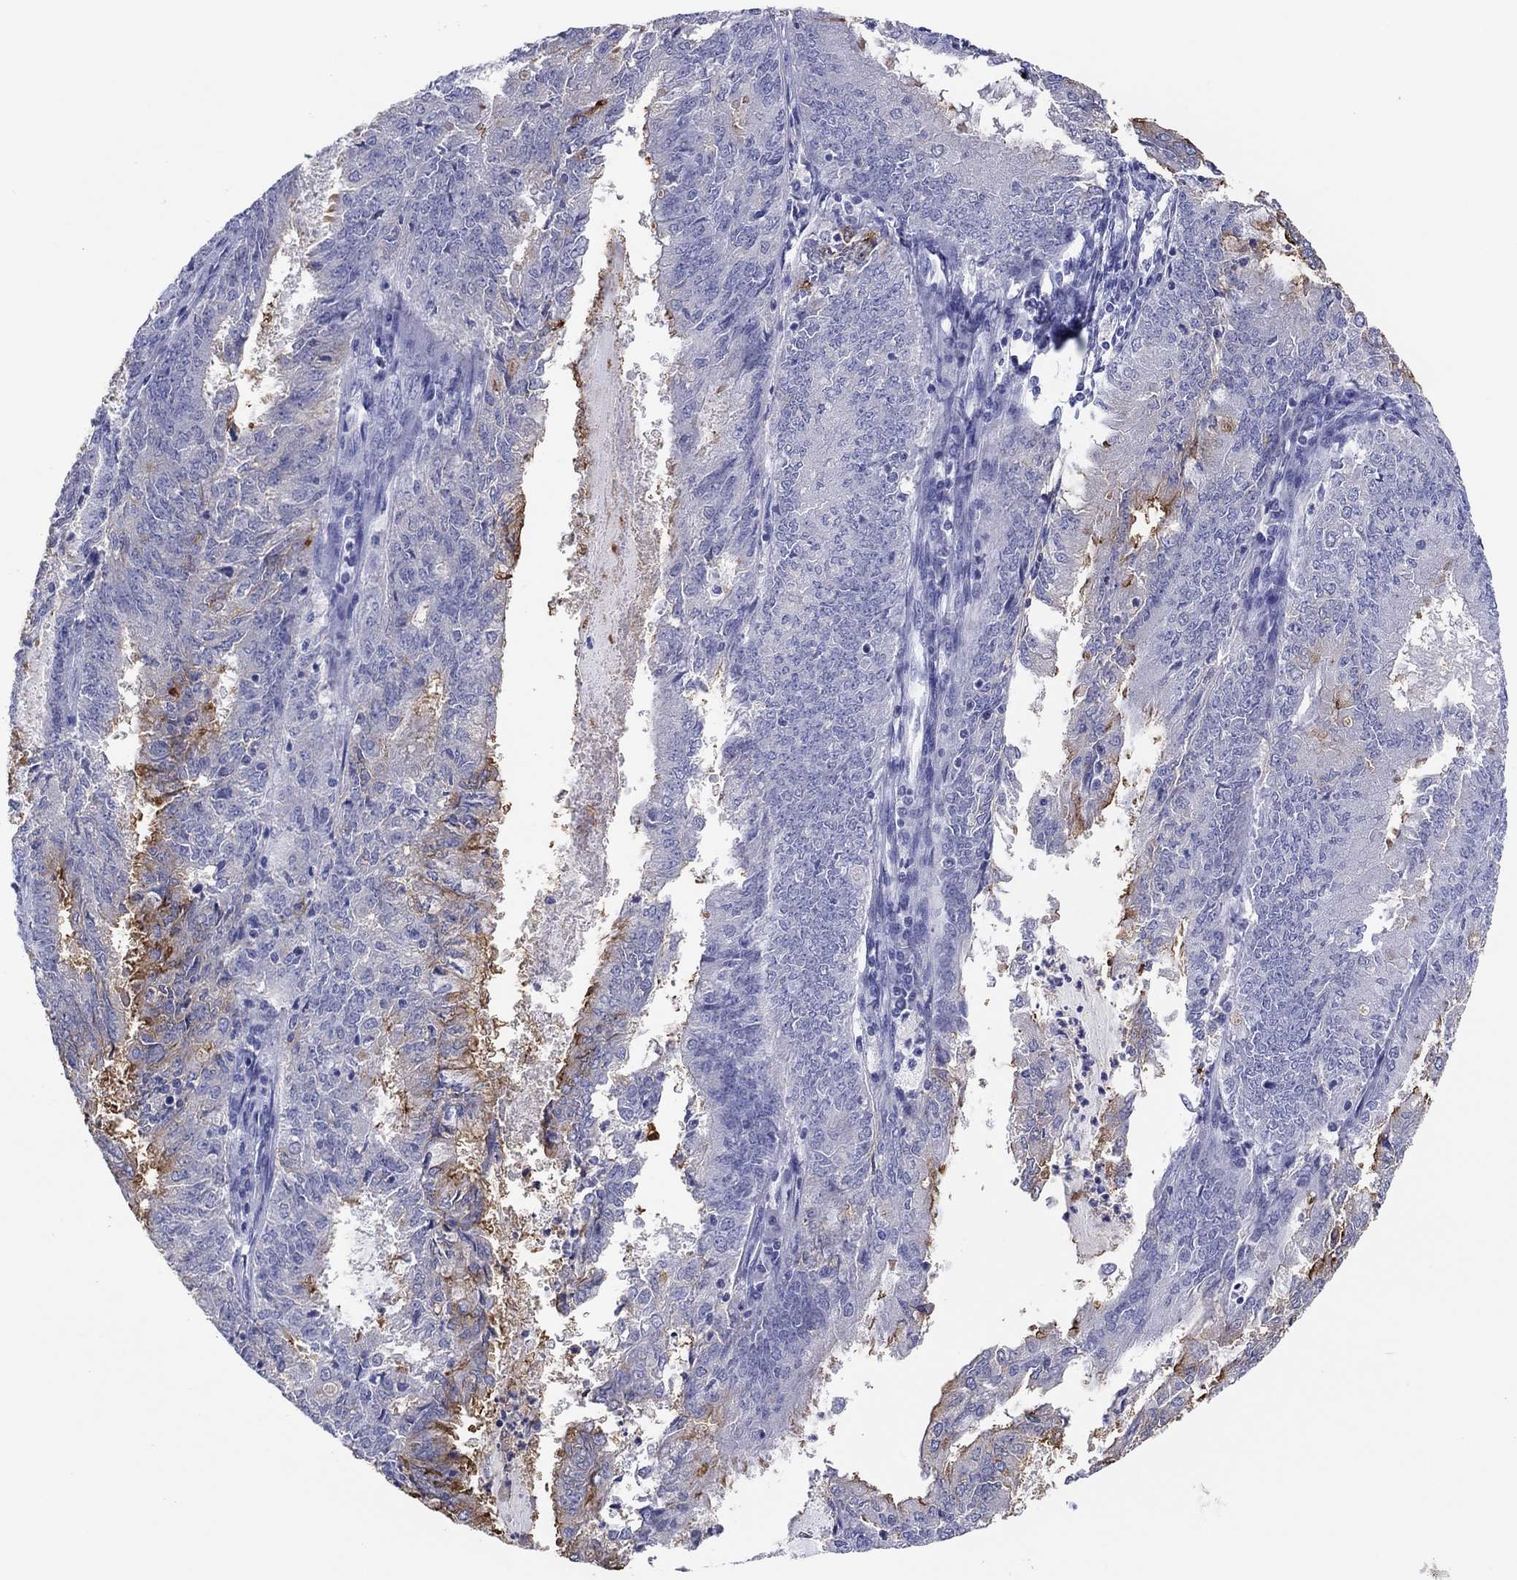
{"staining": {"intensity": "strong", "quantity": "<25%", "location": "cytoplasmic/membranous"}, "tissue": "endometrial cancer", "cell_type": "Tumor cells", "image_type": "cancer", "snomed": [{"axis": "morphology", "description": "Adenocarcinoma, NOS"}, {"axis": "topography", "description": "Endometrium"}], "caption": "Tumor cells exhibit medium levels of strong cytoplasmic/membranous expression in about <25% of cells in human endometrial cancer (adenocarcinoma). The staining is performed using DAB brown chromogen to label protein expression. The nuclei are counter-stained blue using hematoxylin.", "gene": "ERICH3", "patient": {"sex": "female", "age": 57}}